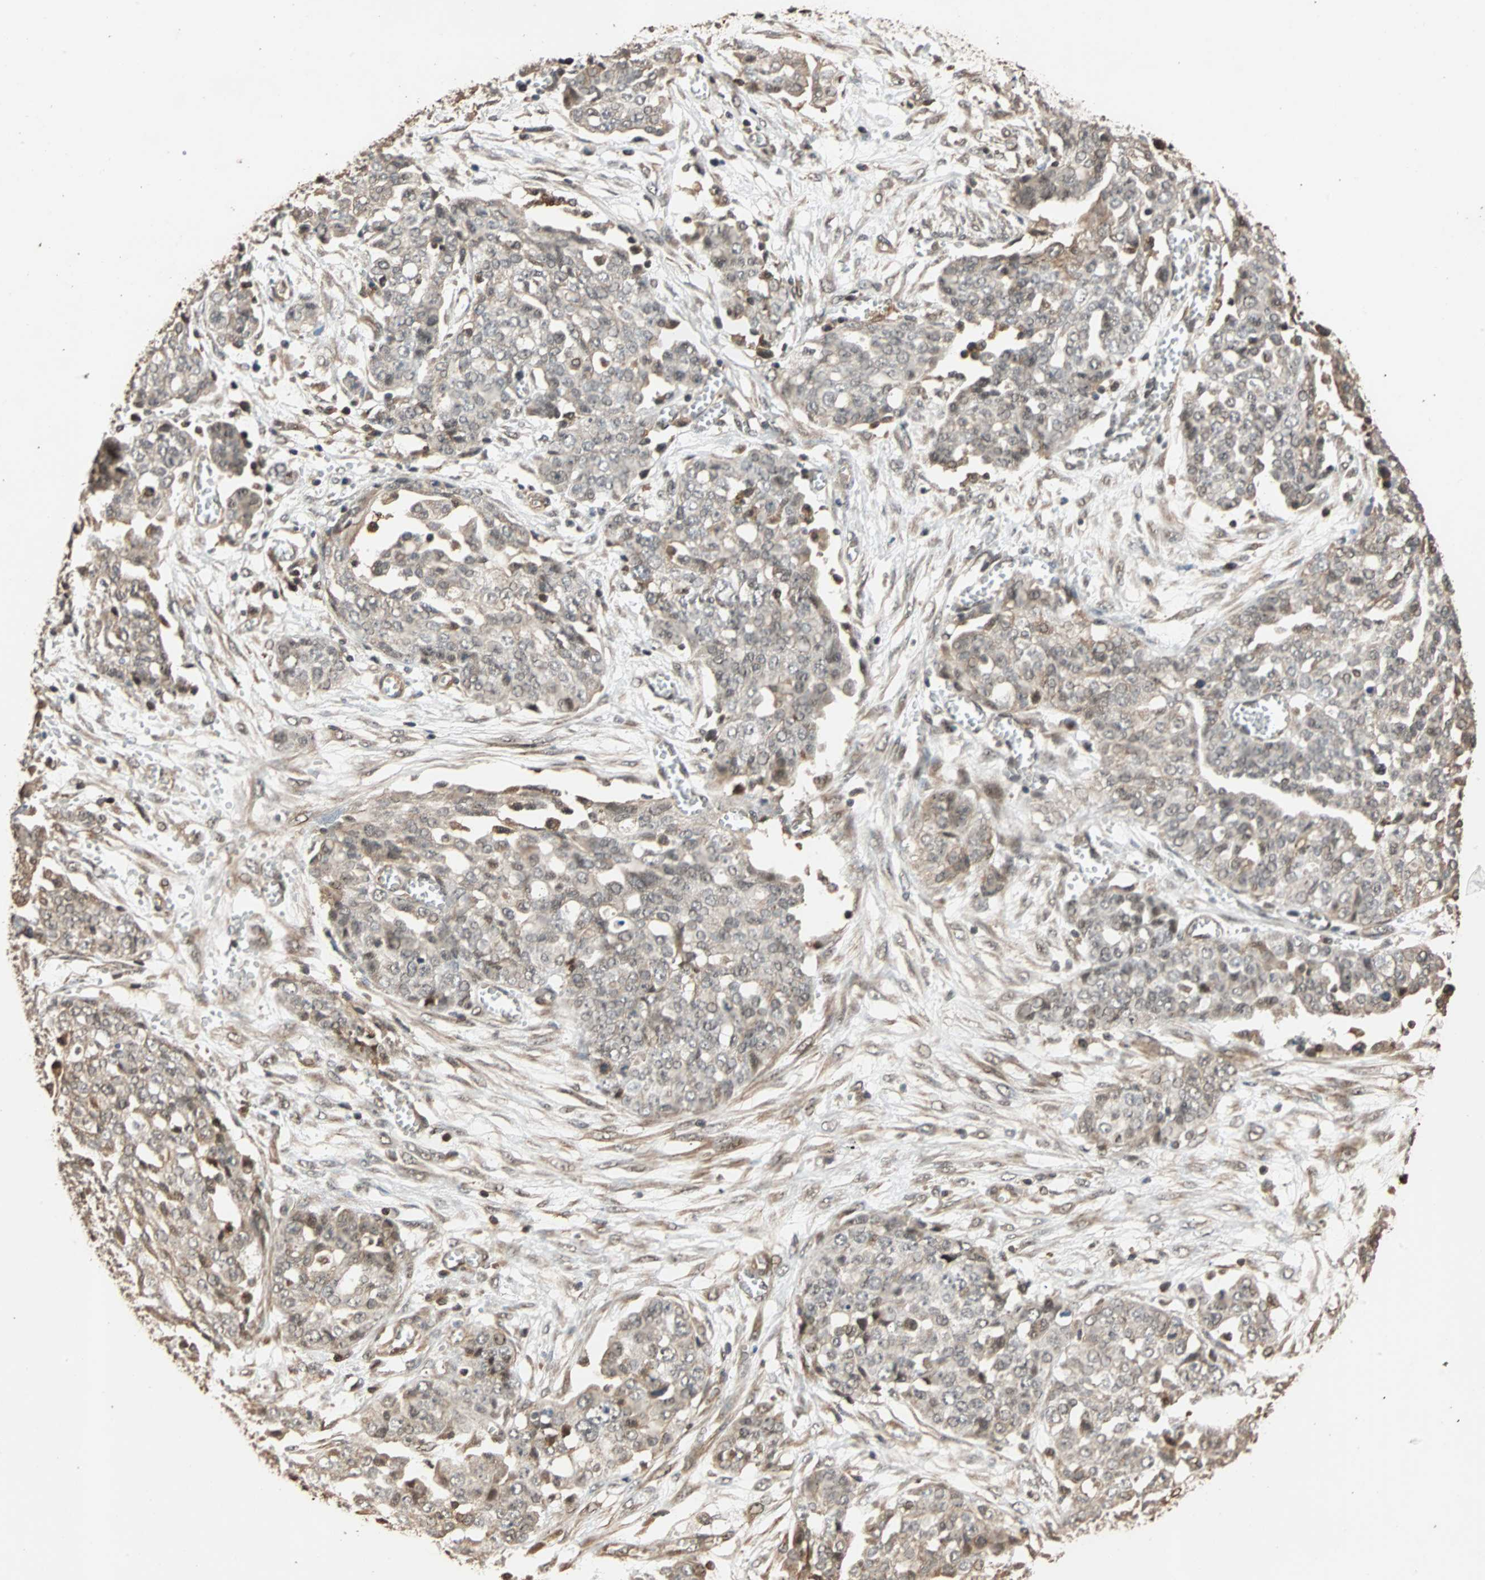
{"staining": {"intensity": "weak", "quantity": ">75%", "location": "cytoplasmic/membranous,nuclear"}, "tissue": "ovarian cancer", "cell_type": "Tumor cells", "image_type": "cancer", "snomed": [{"axis": "morphology", "description": "Cystadenocarcinoma, serous, NOS"}, {"axis": "topography", "description": "Soft tissue"}, {"axis": "topography", "description": "Ovary"}], "caption": "Tumor cells reveal low levels of weak cytoplasmic/membranous and nuclear positivity in about >75% of cells in human ovarian serous cystadenocarcinoma.", "gene": "CDC5L", "patient": {"sex": "female", "age": 57}}